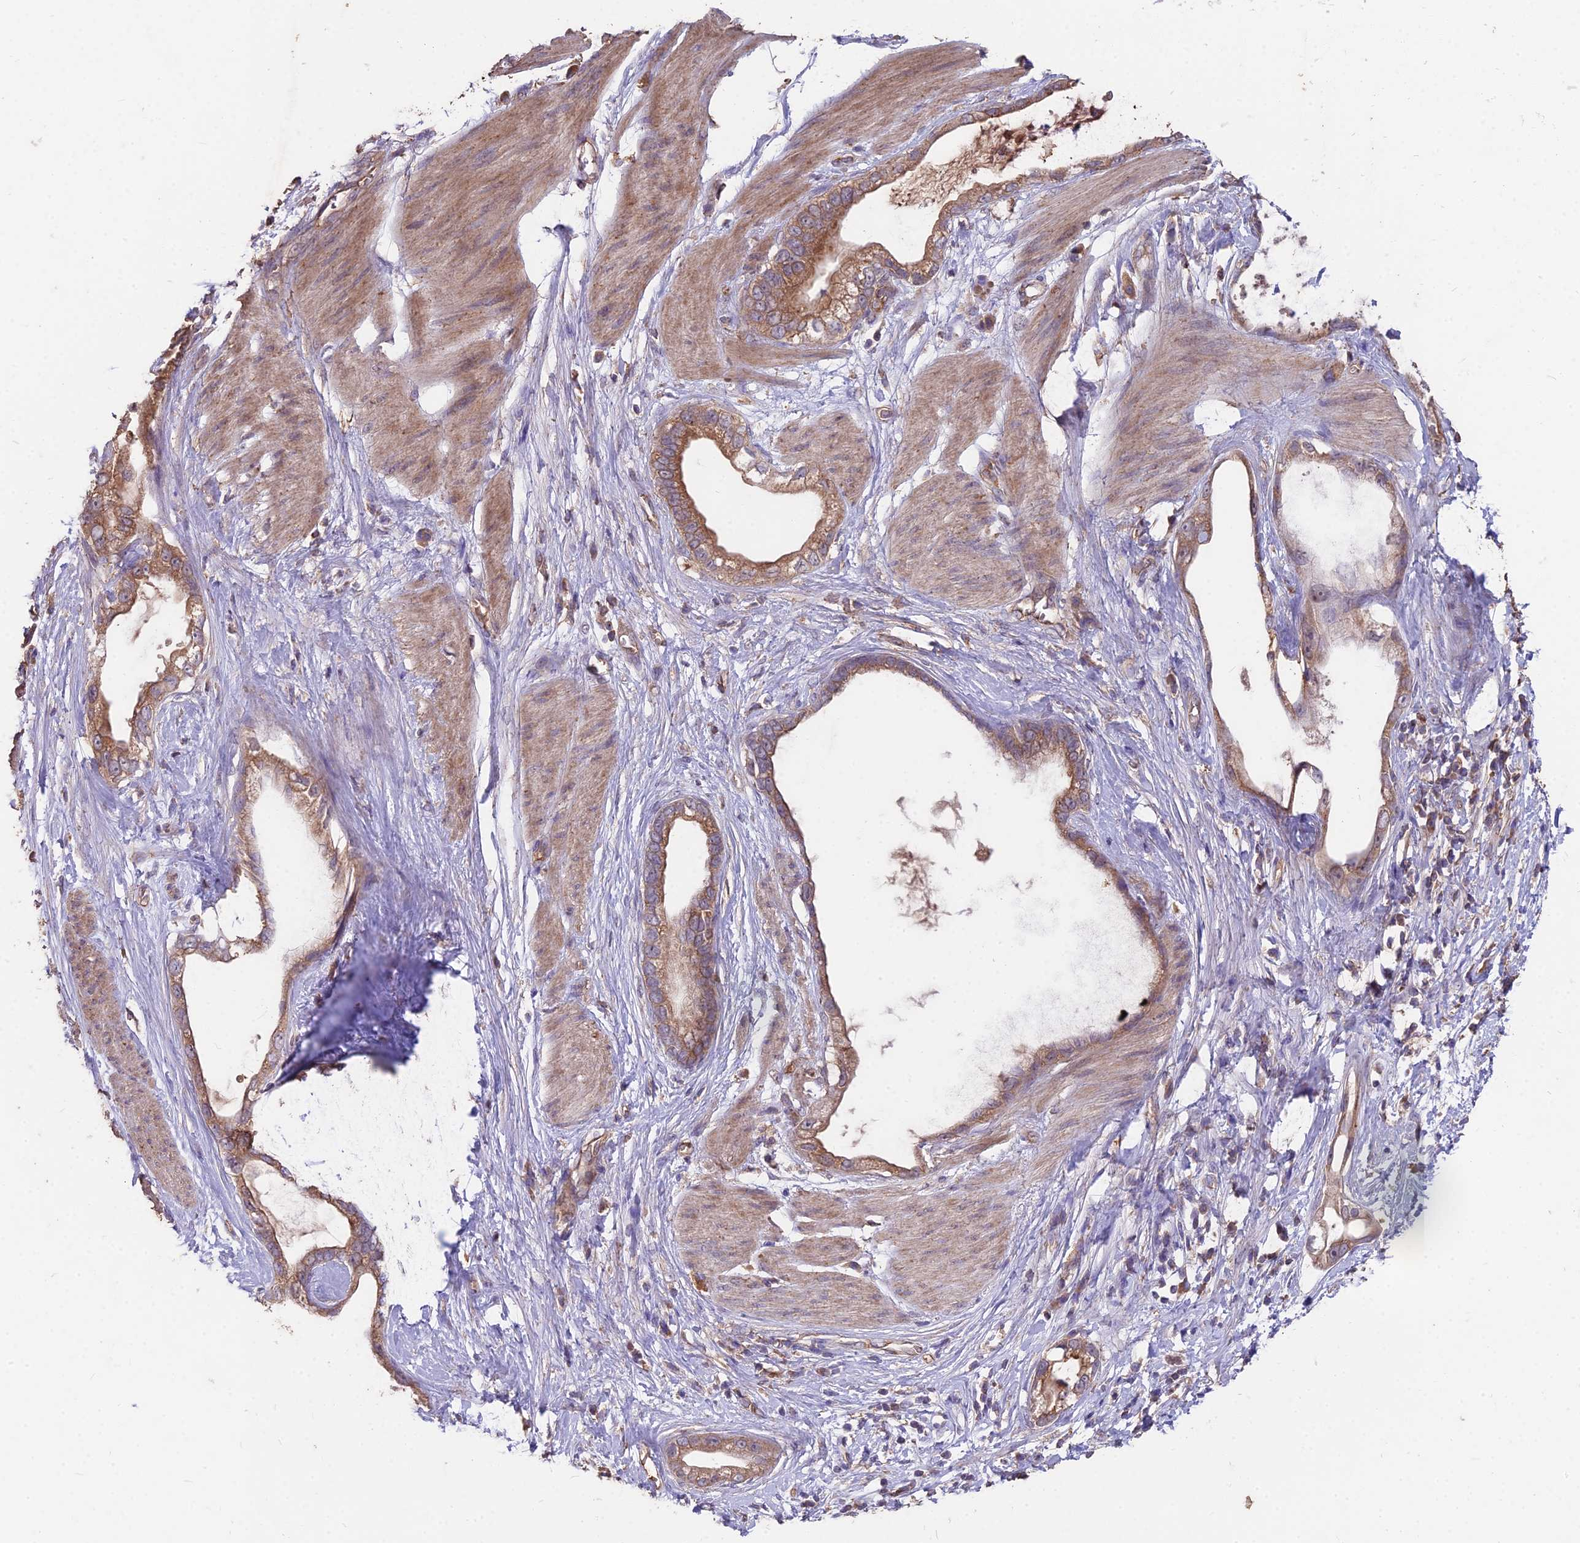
{"staining": {"intensity": "moderate", "quantity": ">75%", "location": "cytoplasmic/membranous"}, "tissue": "stomach cancer", "cell_type": "Tumor cells", "image_type": "cancer", "snomed": [{"axis": "morphology", "description": "Adenocarcinoma, NOS"}, {"axis": "topography", "description": "Stomach"}], "caption": "Stomach cancer was stained to show a protein in brown. There is medium levels of moderate cytoplasmic/membranous positivity in about >75% of tumor cells.", "gene": "CEMIP2", "patient": {"sex": "male", "age": 55}}